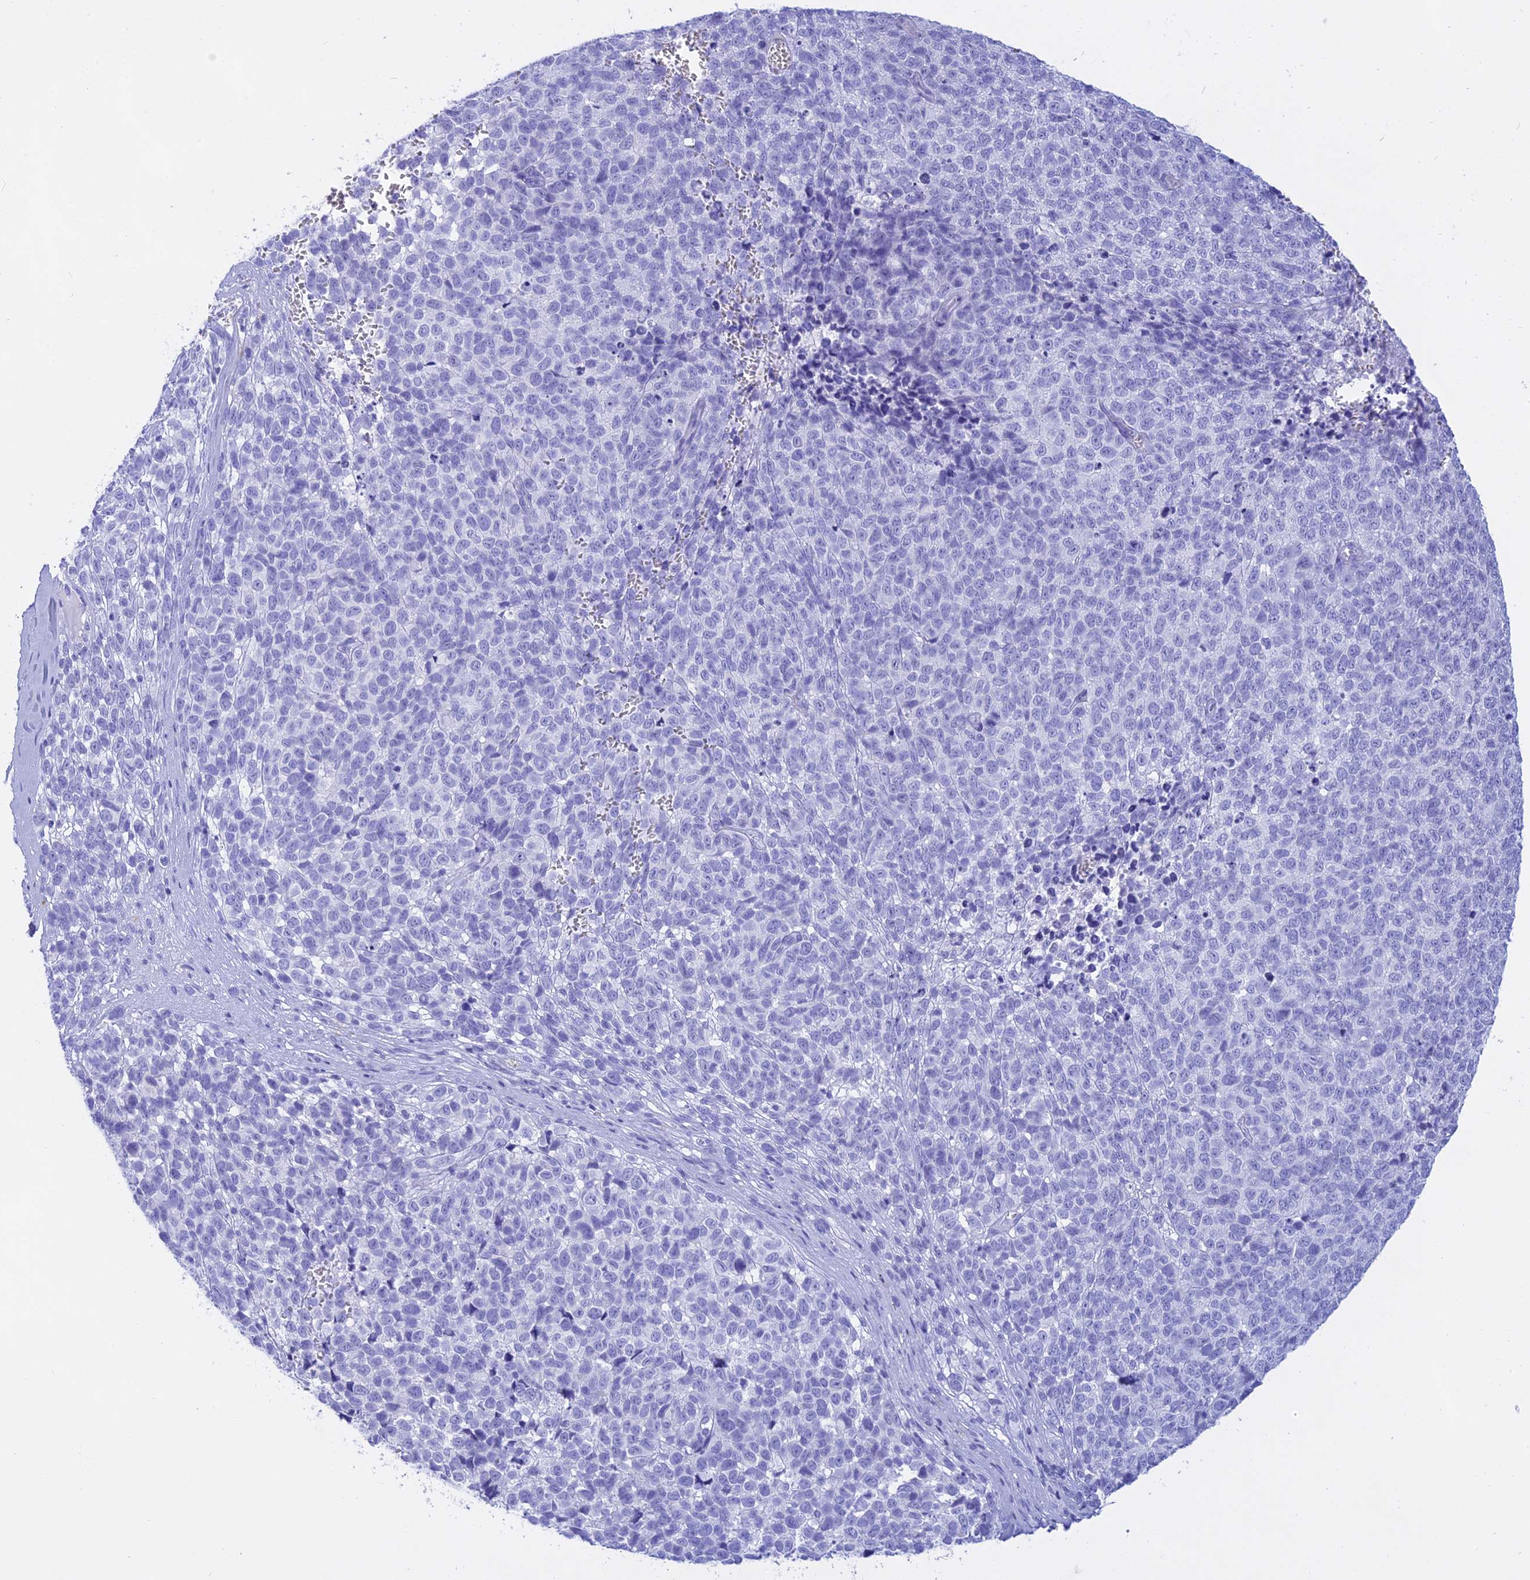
{"staining": {"intensity": "negative", "quantity": "none", "location": "none"}, "tissue": "melanoma", "cell_type": "Tumor cells", "image_type": "cancer", "snomed": [{"axis": "morphology", "description": "Malignant melanoma, NOS"}, {"axis": "topography", "description": "Nose, NOS"}], "caption": "Immunohistochemistry image of malignant melanoma stained for a protein (brown), which shows no positivity in tumor cells.", "gene": "ISCA1", "patient": {"sex": "female", "age": 48}}